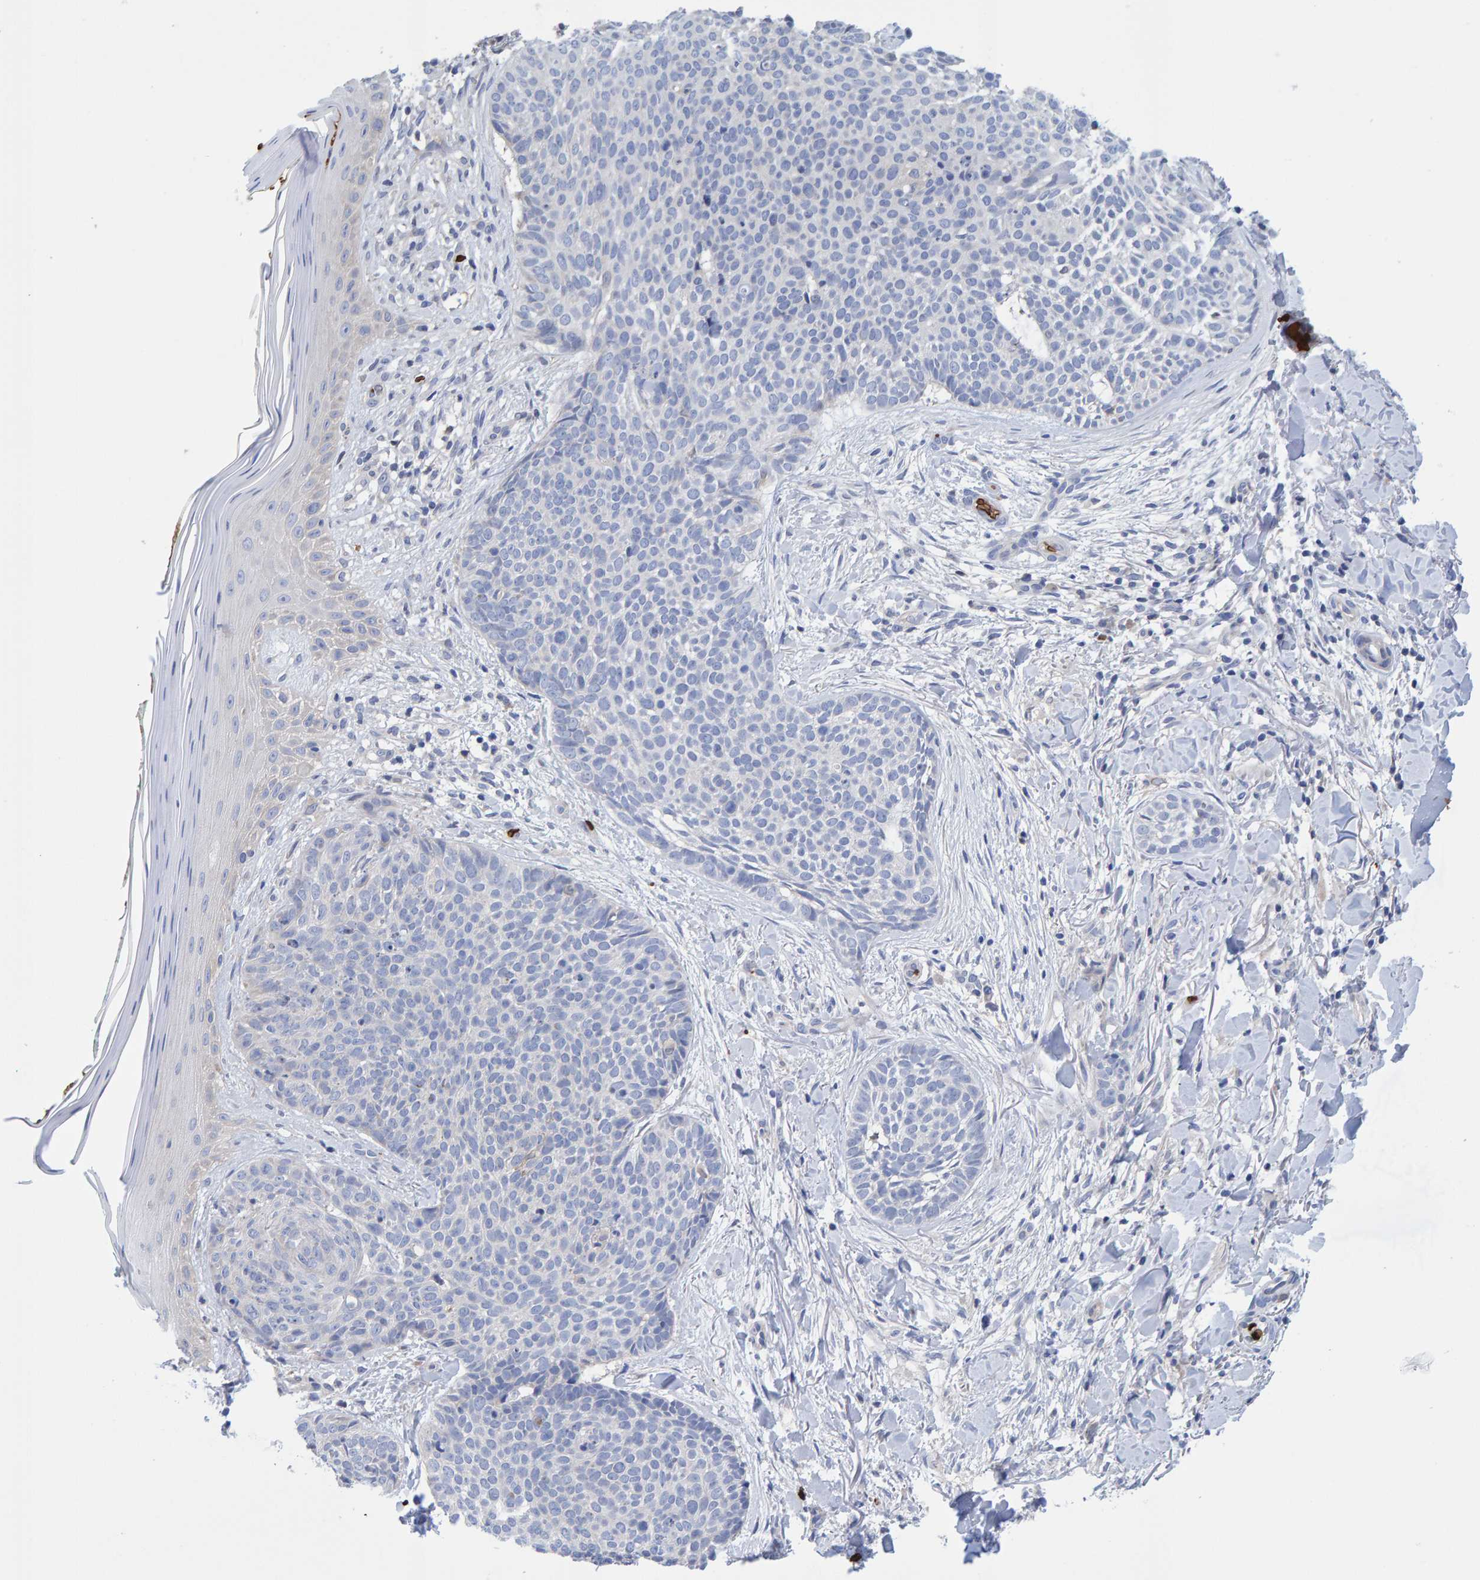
{"staining": {"intensity": "negative", "quantity": "none", "location": "none"}, "tissue": "skin cancer", "cell_type": "Tumor cells", "image_type": "cancer", "snomed": [{"axis": "morphology", "description": "Normal tissue, NOS"}, {"axis": "morphology", "description": "Basal cell carcinoma"}, {"axis": "topography", "description": "Skin"}], "caption": "Micrograph shows no protein staining in tumor cells of basal cell carcinoma (skin) tissue. (Stains: DAB (3,3'-diaminobenzidine) IHC with hematoxylin counter stain, Microscopy: brightfield microscopy at high magnification).", "gene": "VPS9D1", "patient": {"sex": "male", "age": 67}}